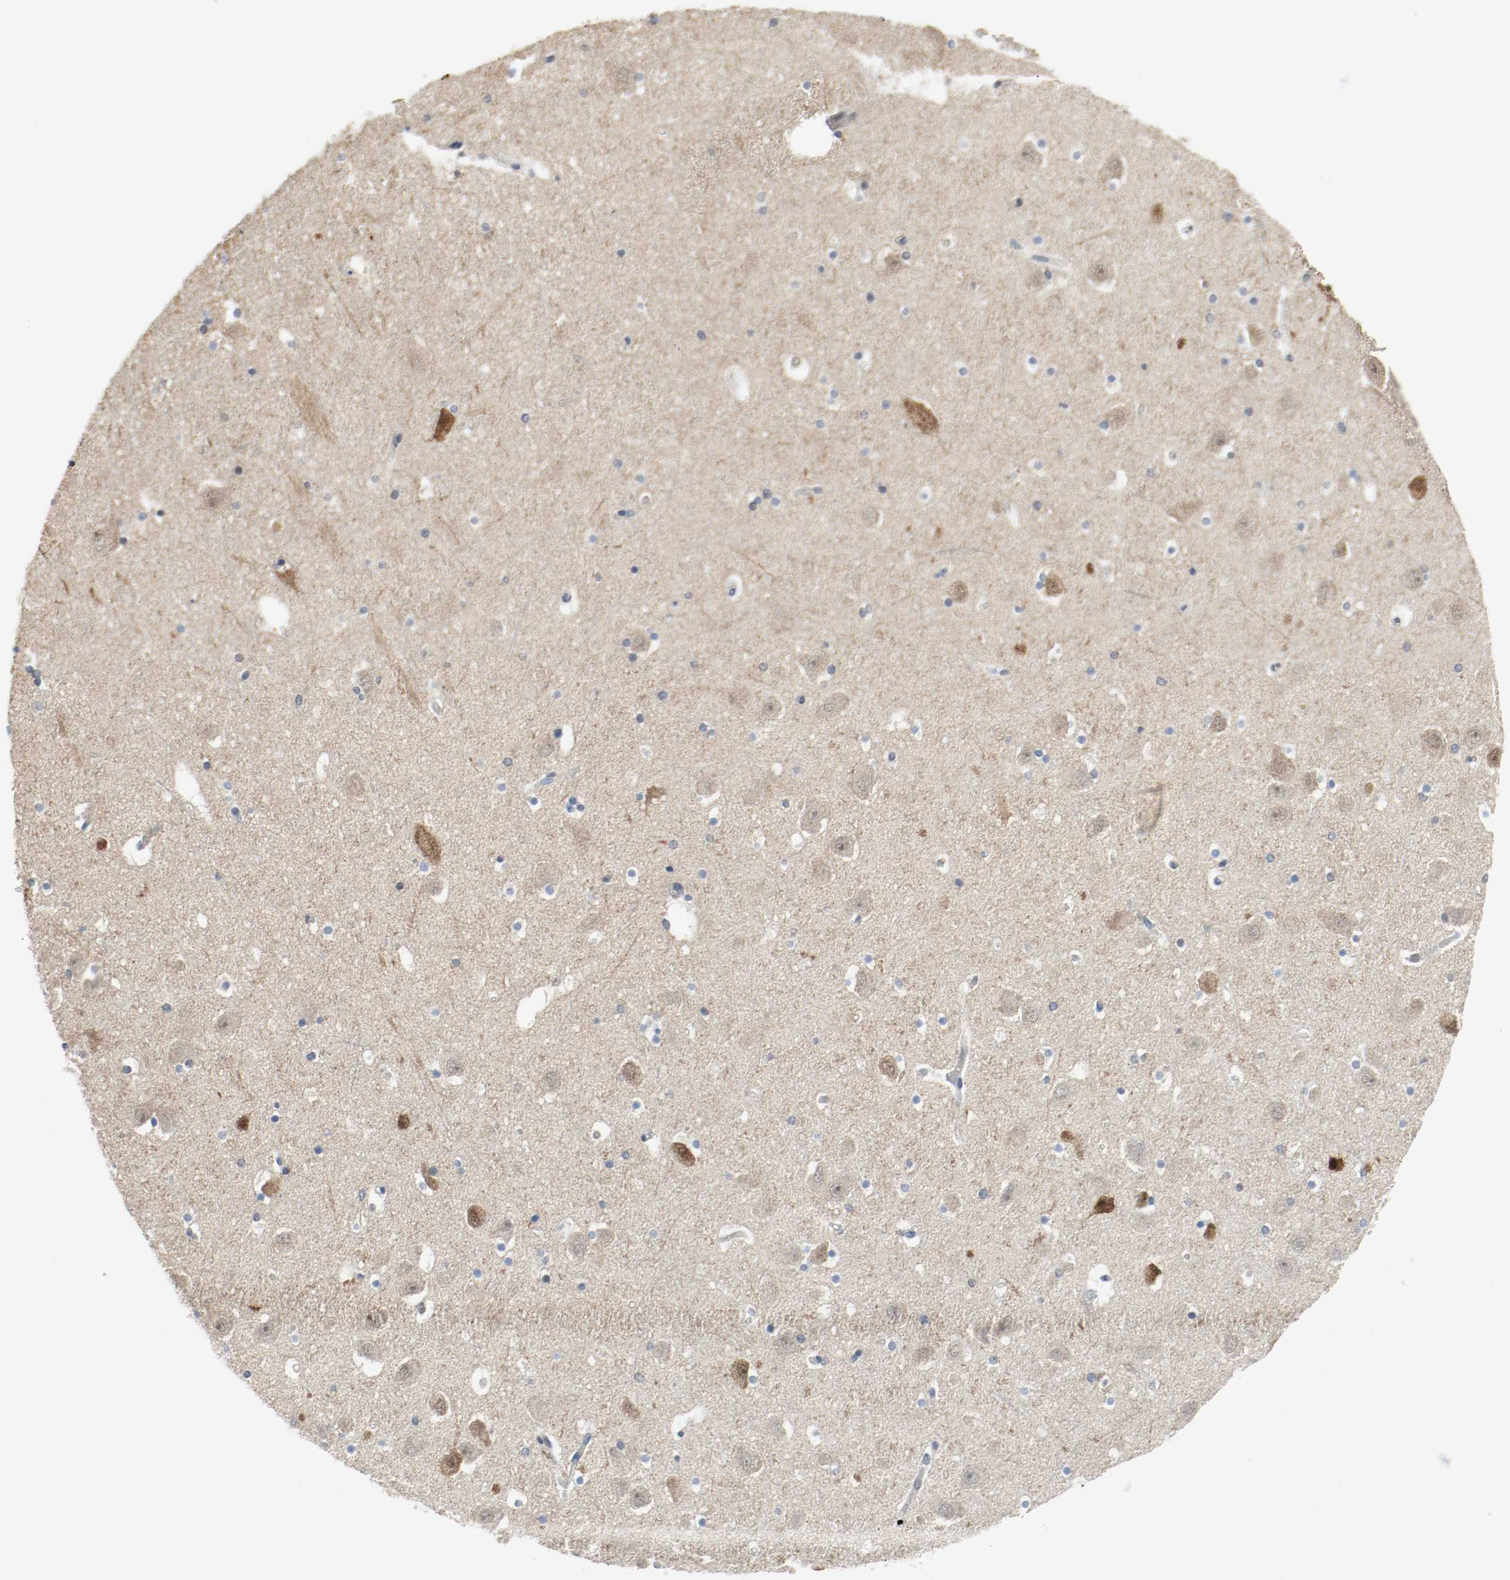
{"staining": {"intensity": "weak", "quantity": "25%-75%", "location": "cytoplasmic/membranous,nuclear"}, "tissue": "hippocampus", "cell_type": "Glial cells", "image_type": "normal", "snomed": [{"axis": "morphology", "description": "Normal tissue, NOS"}, {"axis": "topography", "description": "Hippocampus"}], "caption": "Hippocampus stained with DAB immunohistochemistry (IHC) displays low levels of weak cytoplasmic/membranous,nuclear positivity in about 25%-75% of glial cells.", "gene": "PPME1", "patient": {"sex": "male", "age": 45}}